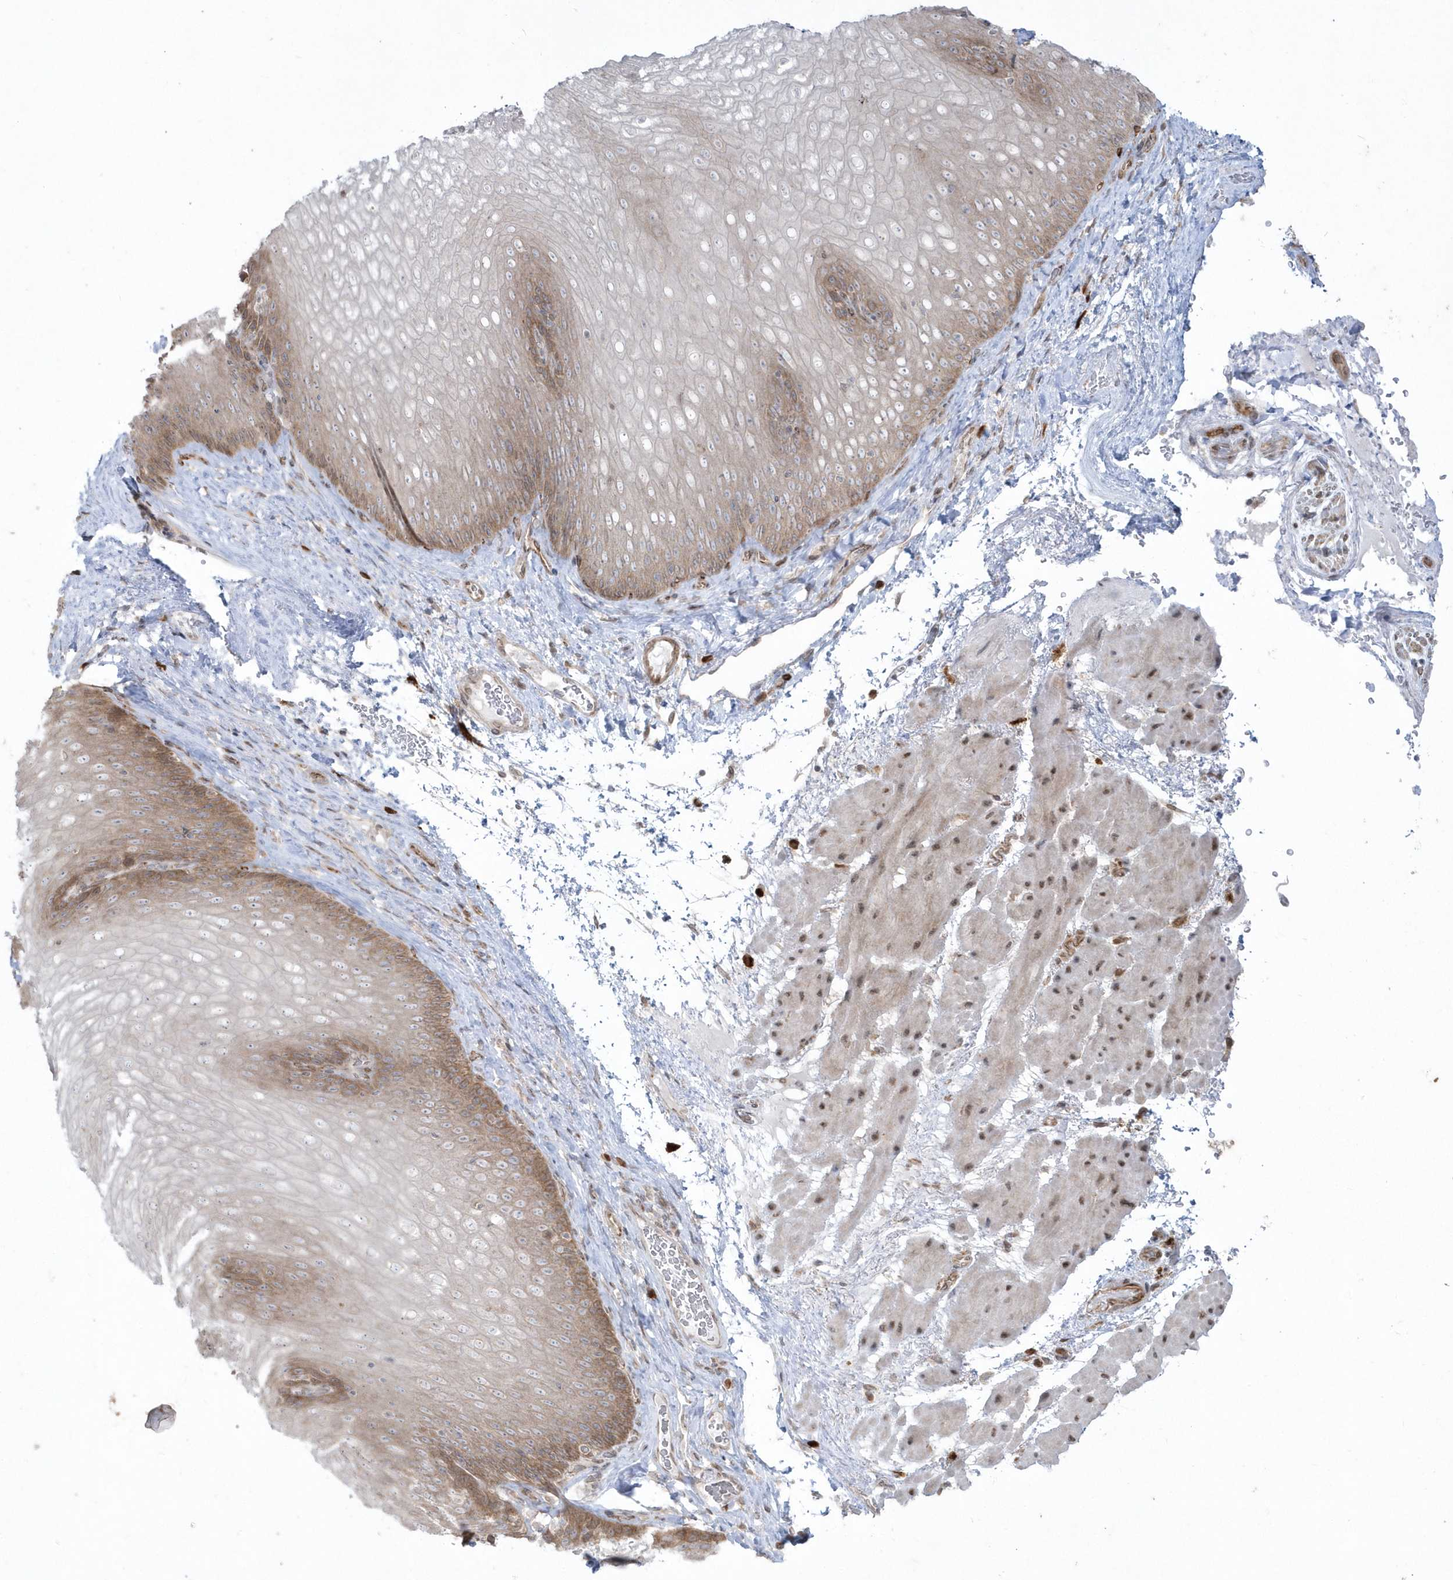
{"staining": {"intensity": "moderate", "quantity": ">75%", "location": "cytoplasmic/membranous"}, "tissue": "esophagus", "cell_type": "Squamous epithelial cells", "image_type": "normal", "snomed": [{"axis": "morphology", "description": "Normal tissue, NOS"}, {"axis": "topography", "description": "Esophagus"}], "caption": "High-magnification brightfield microscopy of normal esophagus stained with DAB (3,3'-diaminobenzidine) (brown) and counterstained with hematoxylin (blue). squamous epithelial cells exhibit moderate cytoplasmic/membranous expression is seen in about>75% of cells.", "gene": "DHX57", "patient": {"sex": "female", "age": 66}}